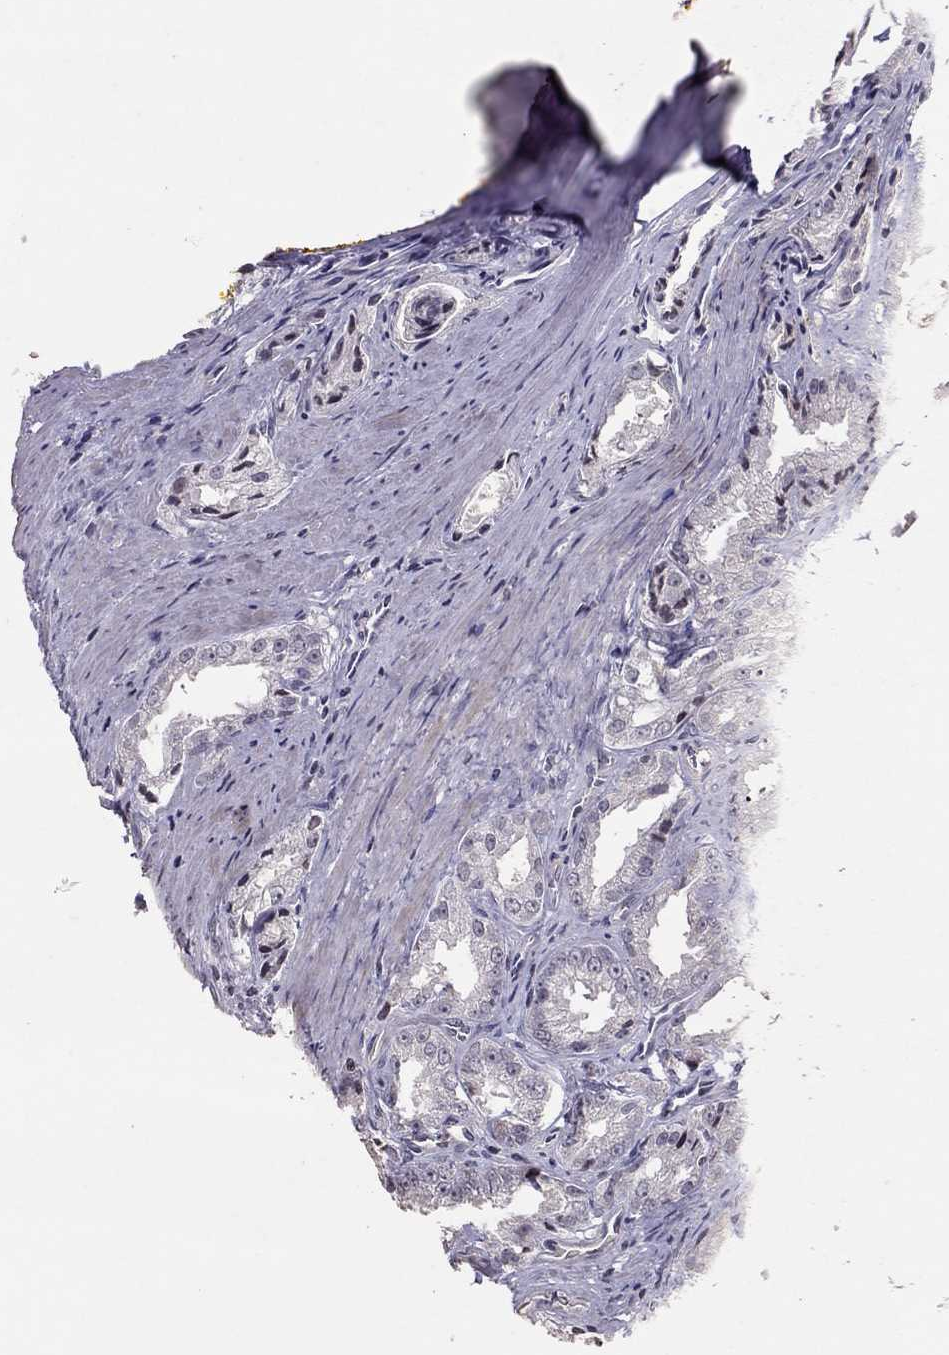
{"staining": {"intensity": "negative", "quantity": "none", "location": "none"}, "tissue": "prostate cancer", "cell_type": "Tumor cells", "image_type": "cancer", "snomed": [{"axis": "morphology", "description": "Adenocarcinoma, NOS"}, {"axis": "morphology", "description": "Adenocarcinoma, High grade"}, {"axis": "topography", "description": "Prostate"}], "caption": "Immunohistochemistry of prostate cancer shows no staining in tumor cells.", "gene": "TSHB", "patient": {"sex": "male", "age": 70}}